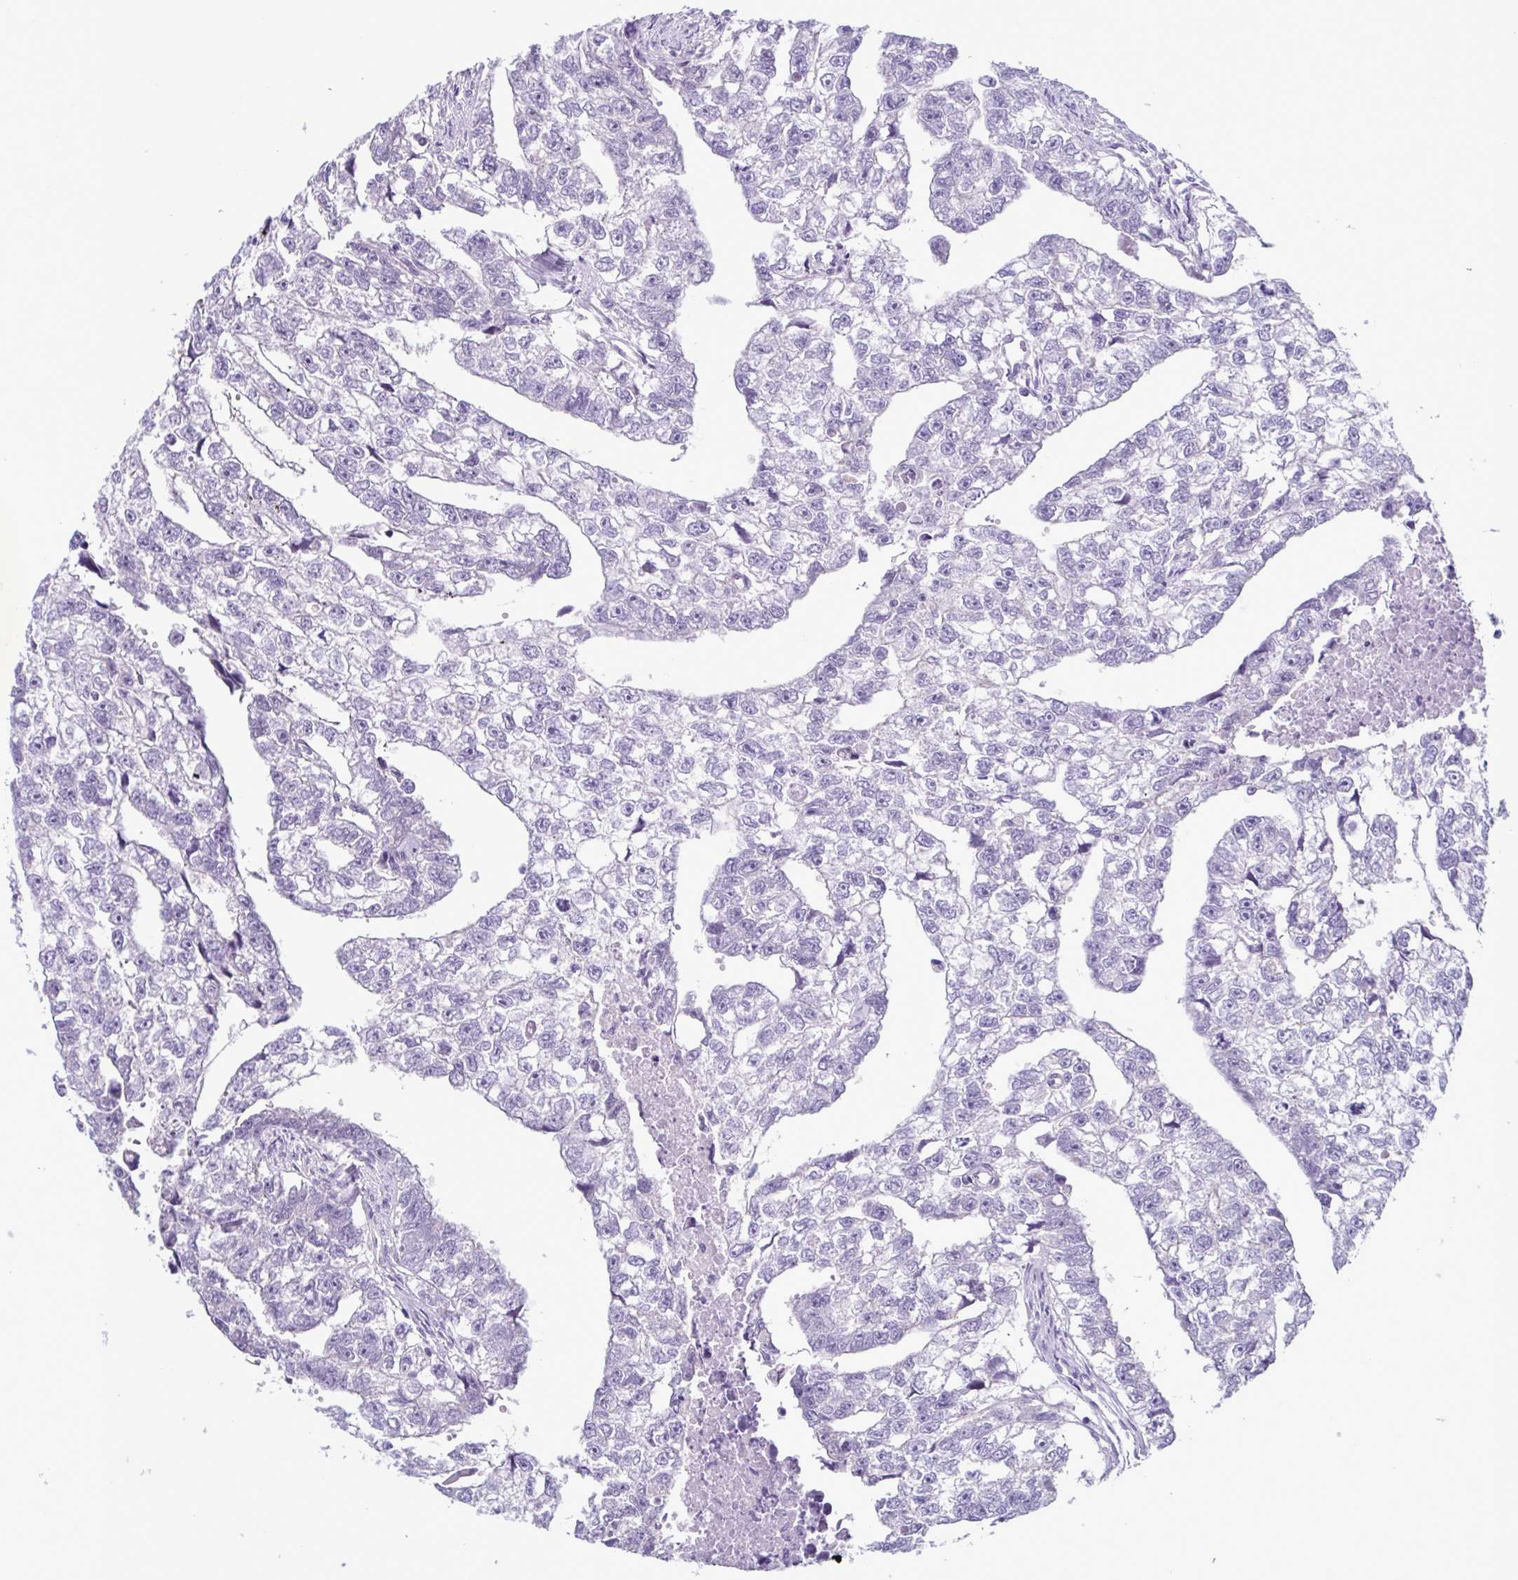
{"staining": {"intensity": "negative", "quantity": "none", "location": "none"}, "tissue": "testis cancer", "cell_type": "Tumor cells", "image_type": "cancer", "snomed": [{"axis": "morphology", "description": "Carcinoma, Embryonal, NOS"}, {"axis": "morphology", "description": "Teratoma, malignant, NOS"}, {"axis": "topography", "description": "Testis"}], "caption": "Immunohistochemical staining of human teratoma (malignant) (testis) exhibits no significant expression in tumor cells. (DAB (3,3'-diaminobenzidine) immunohistochemistry with hematoxylin counter stain).", "gene": "INAFM1", "patient": {"sex": "male", "age": 44}}